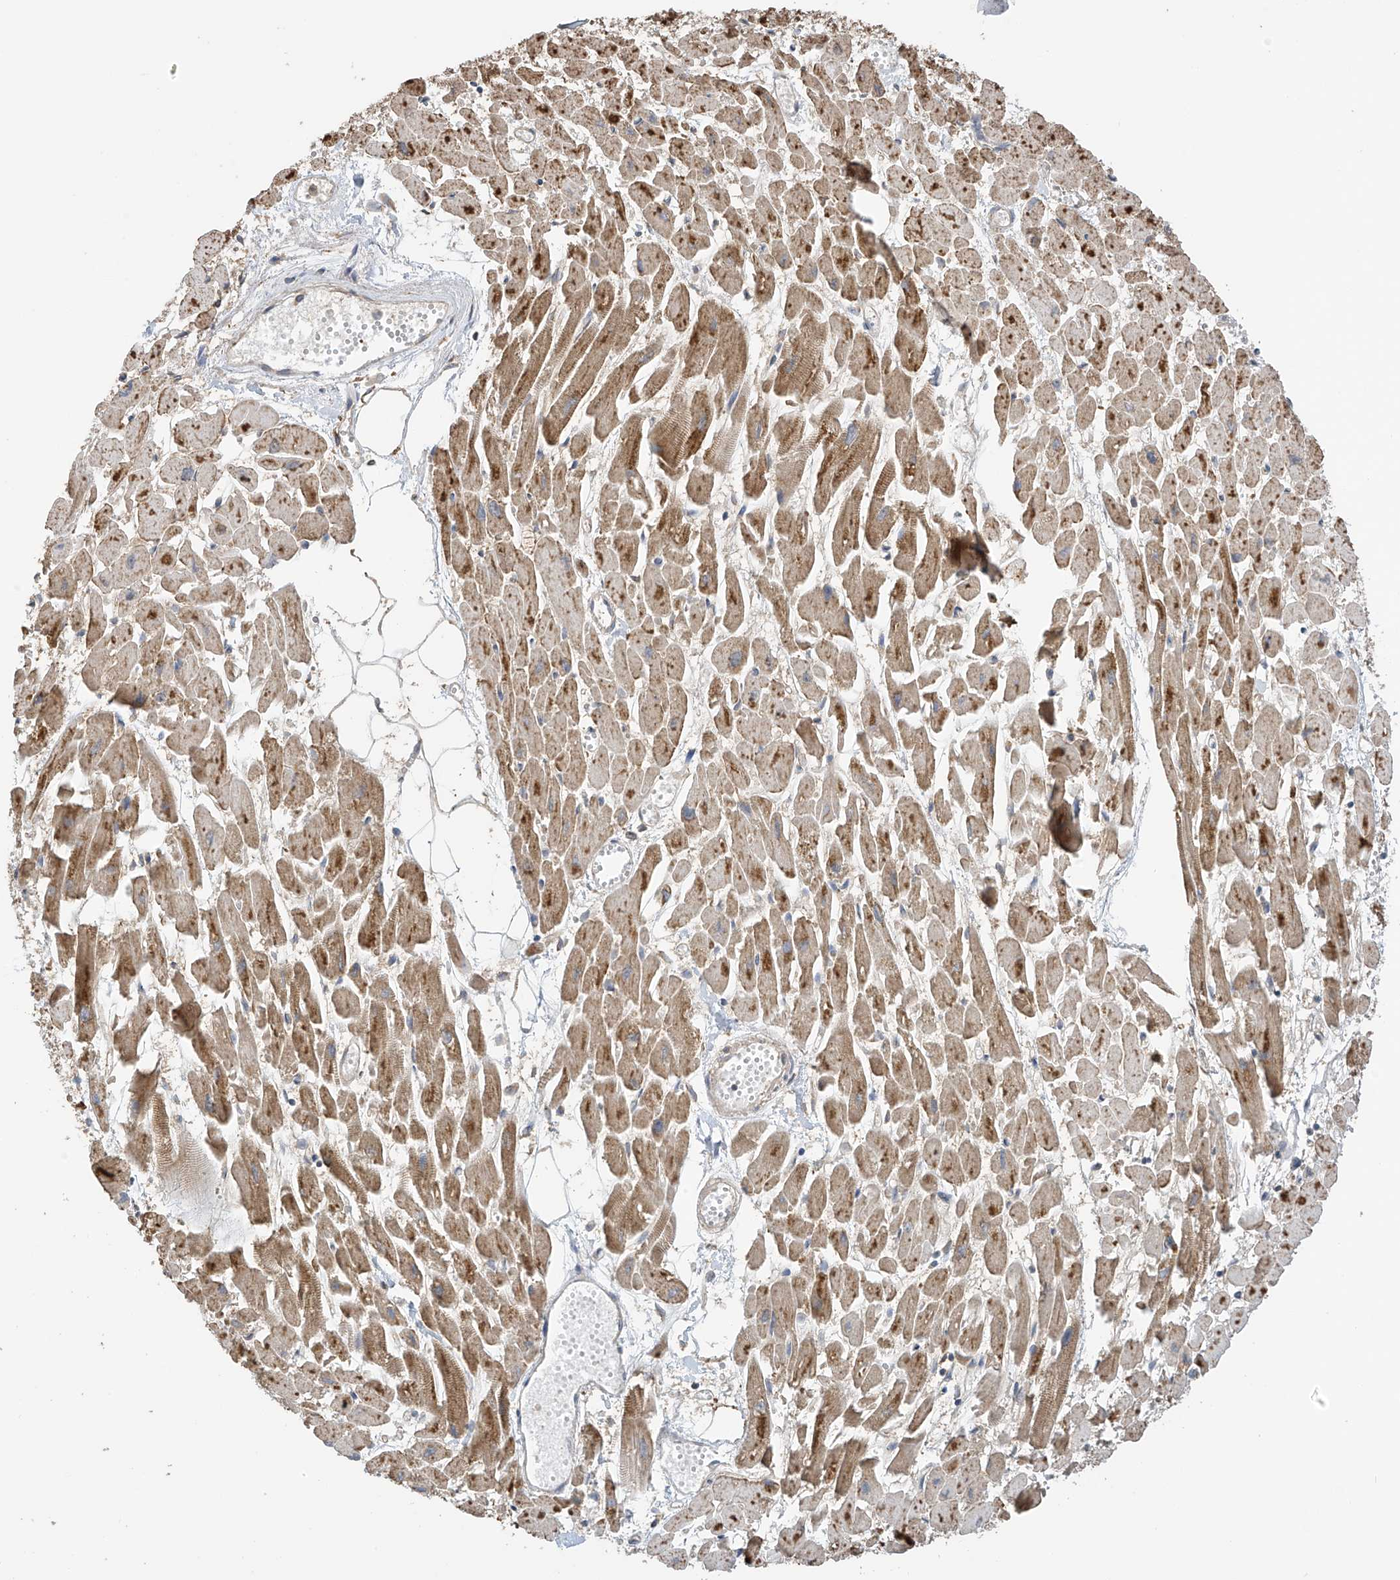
{"staining": {"intensity": "moderate", "quantity": ">75%", "location": "cytoplasmic/membranous"}, "tissue": "heart muscle", "cell_type": "Cardiomyocytes", "image_type": "normal", "snomed": [{"axis": "morphology", "description": "Normal tissue, NOS"}, {"axis": "topography", "description": "Heart"}], "caption": "The photomicrograph reveals staining of benign heart muscle, revealing moderate cytoplasmic/membranous protein staining (brown color) within cardiomyocytes.", "gene": "PNPT1", "patient": {"sex": "female", "age": 64}}